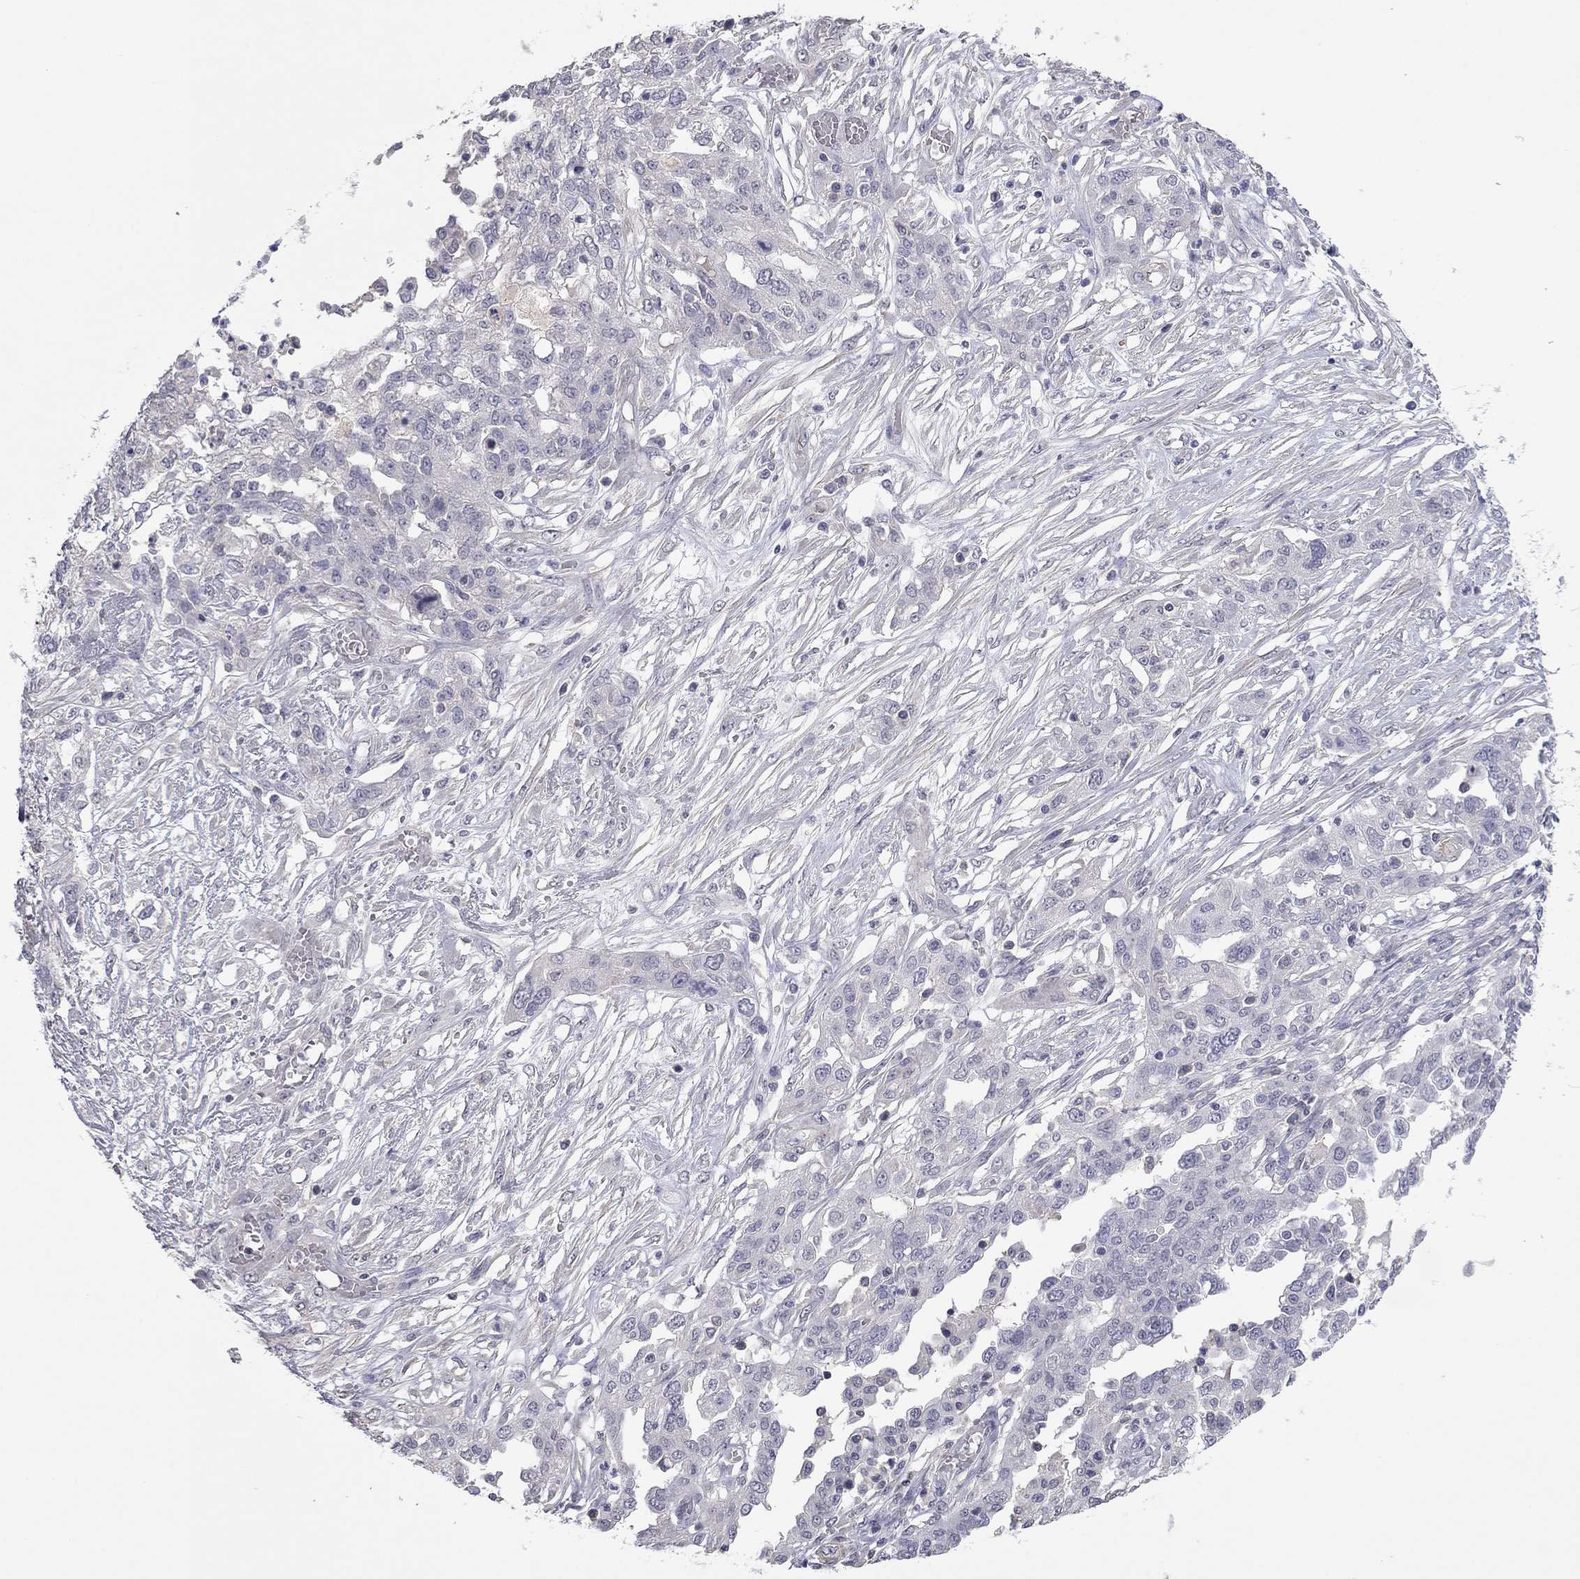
{"staining": {"intensity": "negative", "quantity": "none", "location": "none"}, "tissue": "ovarian cancer", "cell_type": "Tumor cells", "image_type": "cancer", "snomed": [{"axis": "morphology", "description": "Cystadenocarcinoma, serous, NOS"}, {"axis": "topography", "description": "Ovary"}], "caption": "DAB (3,3'-diaminobenzidine) immunohistochemical staining of ovarian cancer shows no significant positivity in tumor cells.", "gene": "IP6K3", "patient": {"sex": "female", "age": 67}}